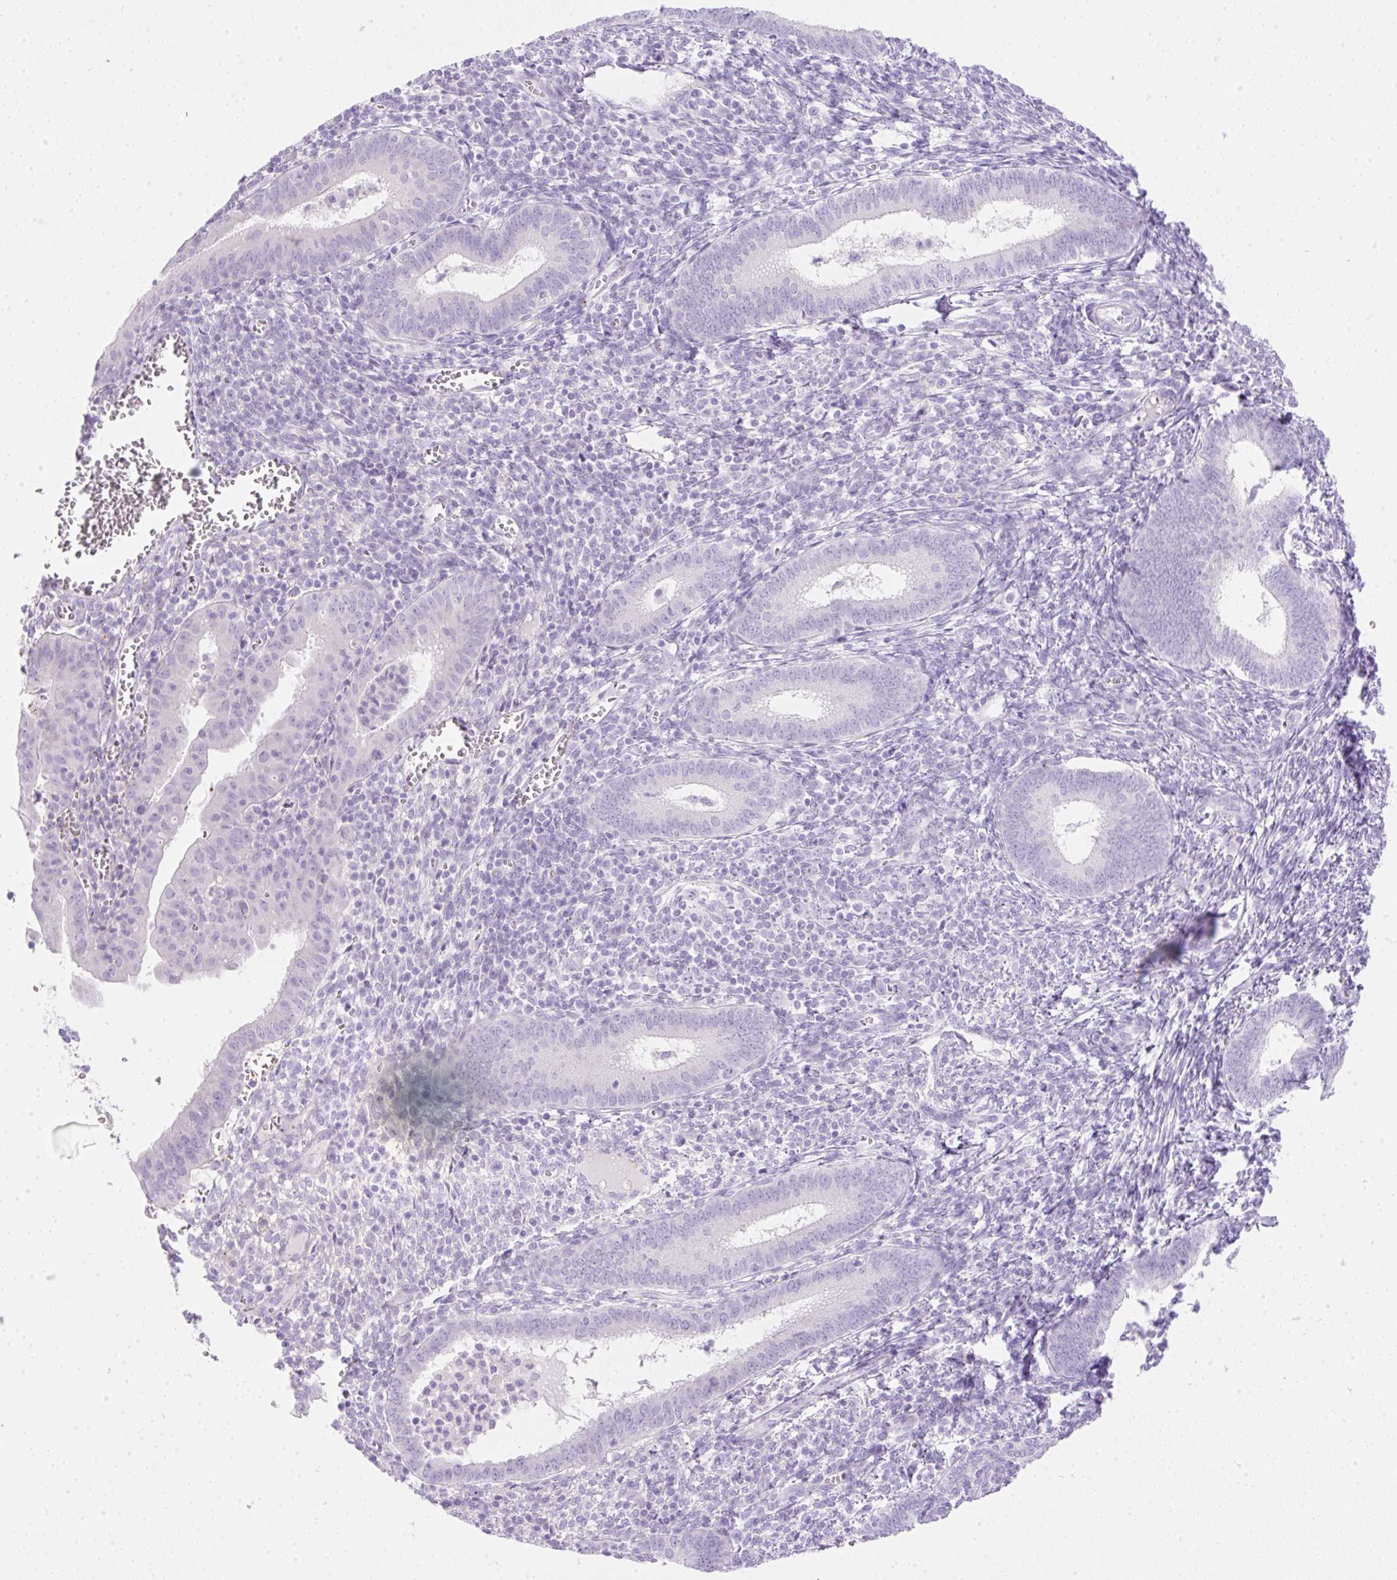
{"staining": {"intensity": "negative", "quantity": "none", "location": "none"}, "tissue": "endometrium", "cell_type": "Cells in endometrial stroma", "image_type": "normal", "snomed": [{"axis": "morphology", "description": "Normal tissue, NOS"}, {"axis": "topography", "description": "Endometrium"}], "caption": "Protein analysis of normal endometrium exhibits no significant positivity in cells in endometrial stroma.", "gene": "CDX1", "patient": {"sex": "female", "age": 41}}